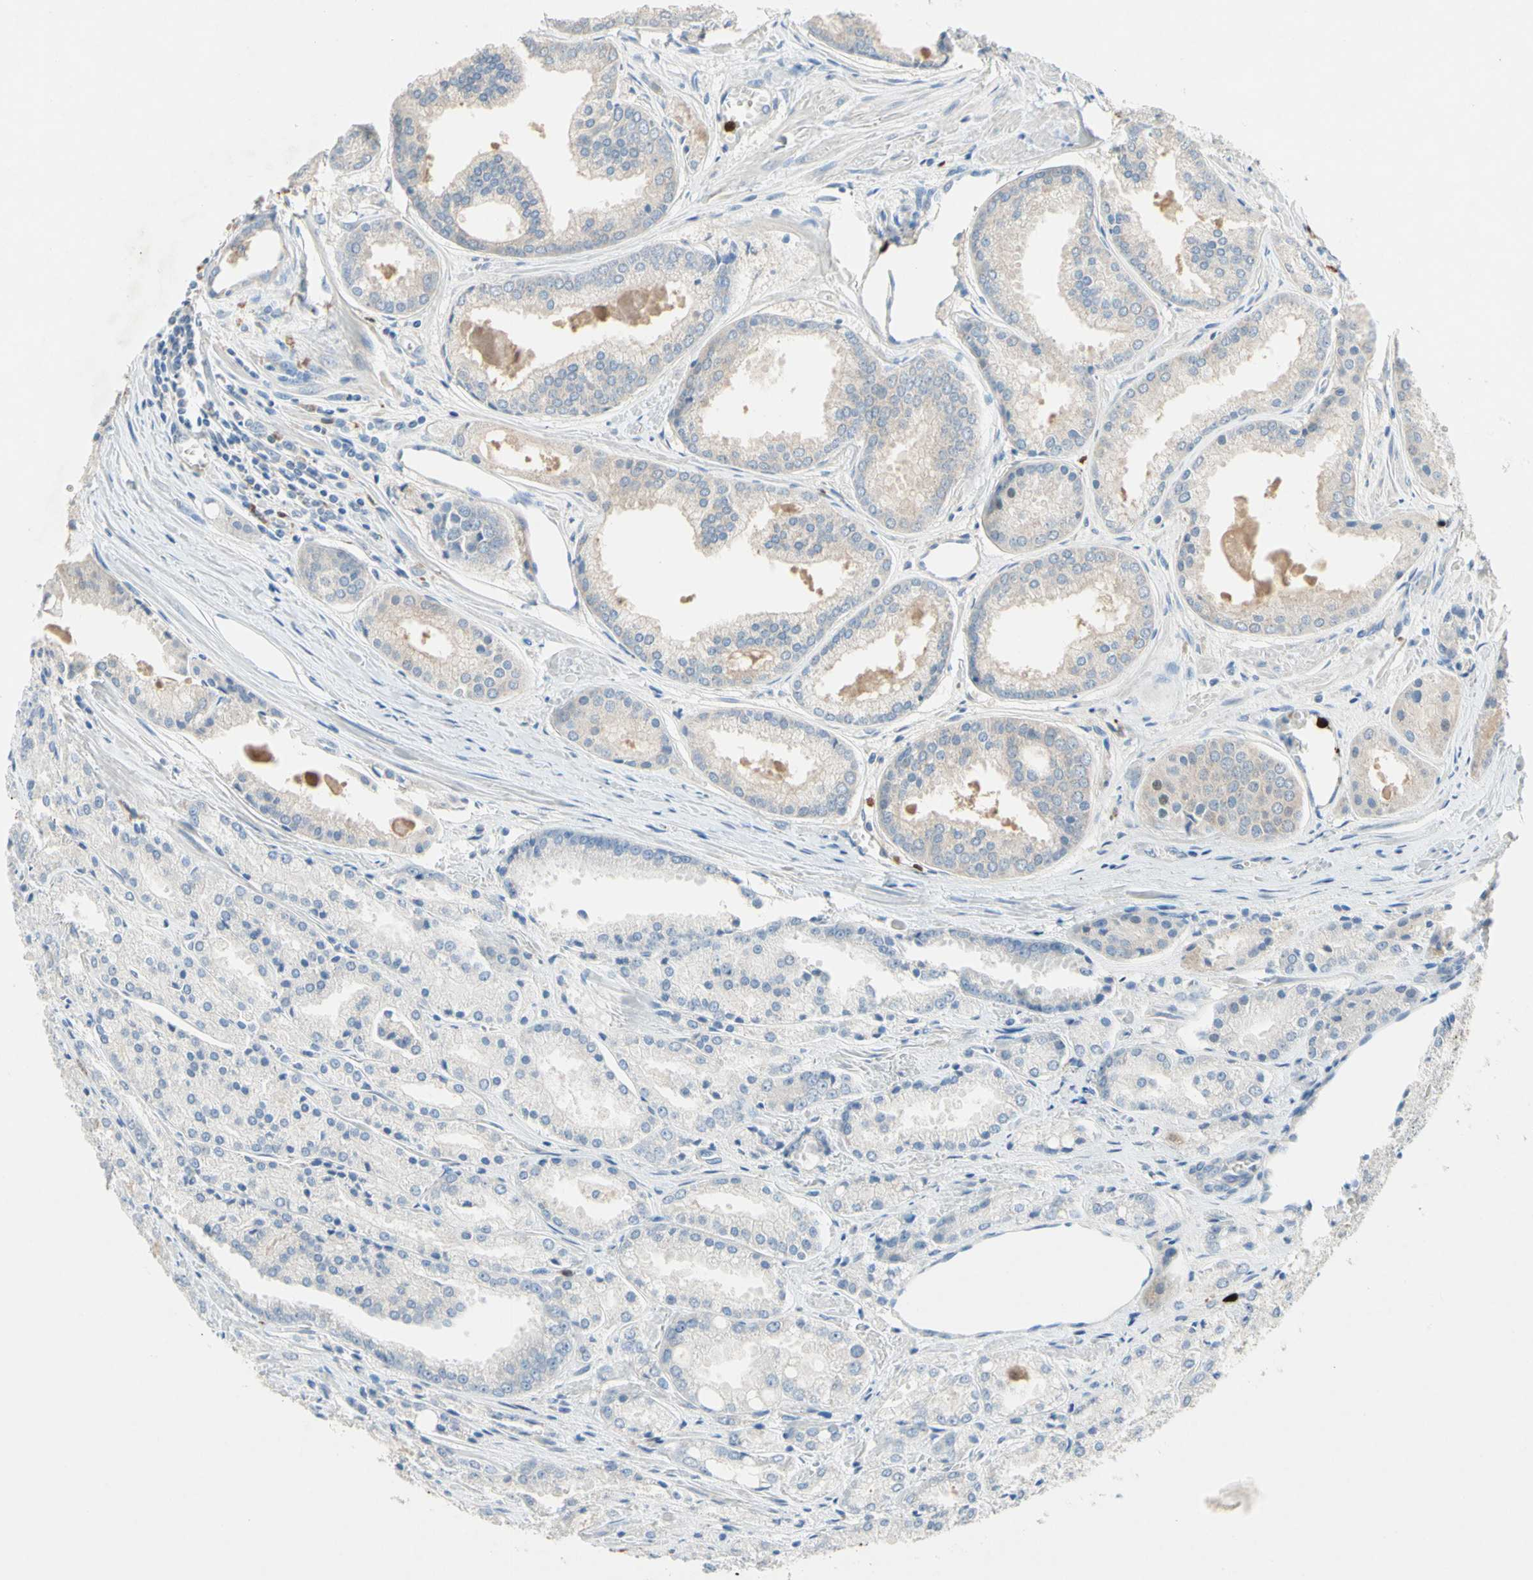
{"staining": {"intensity": "negative", "quantity": "none", "location": "none"}, "tissue": "prostate cancer", "cell_type": "Tumor cells", "image_type": "cancer", "snomed": [{"axis": "morphology", "description": "Adenocarcinoma, Low grade"}, {"axis": "topography", "description": "Prostate"}], "caption": "A high-resolution histopathology image shows IHC staining of prostate adenocarcinoma (low-grade), which exhibits no significant staining in tumor cells.", "gene": "NFKBIZ", "patient": {"sex": "male", "age": 64}}